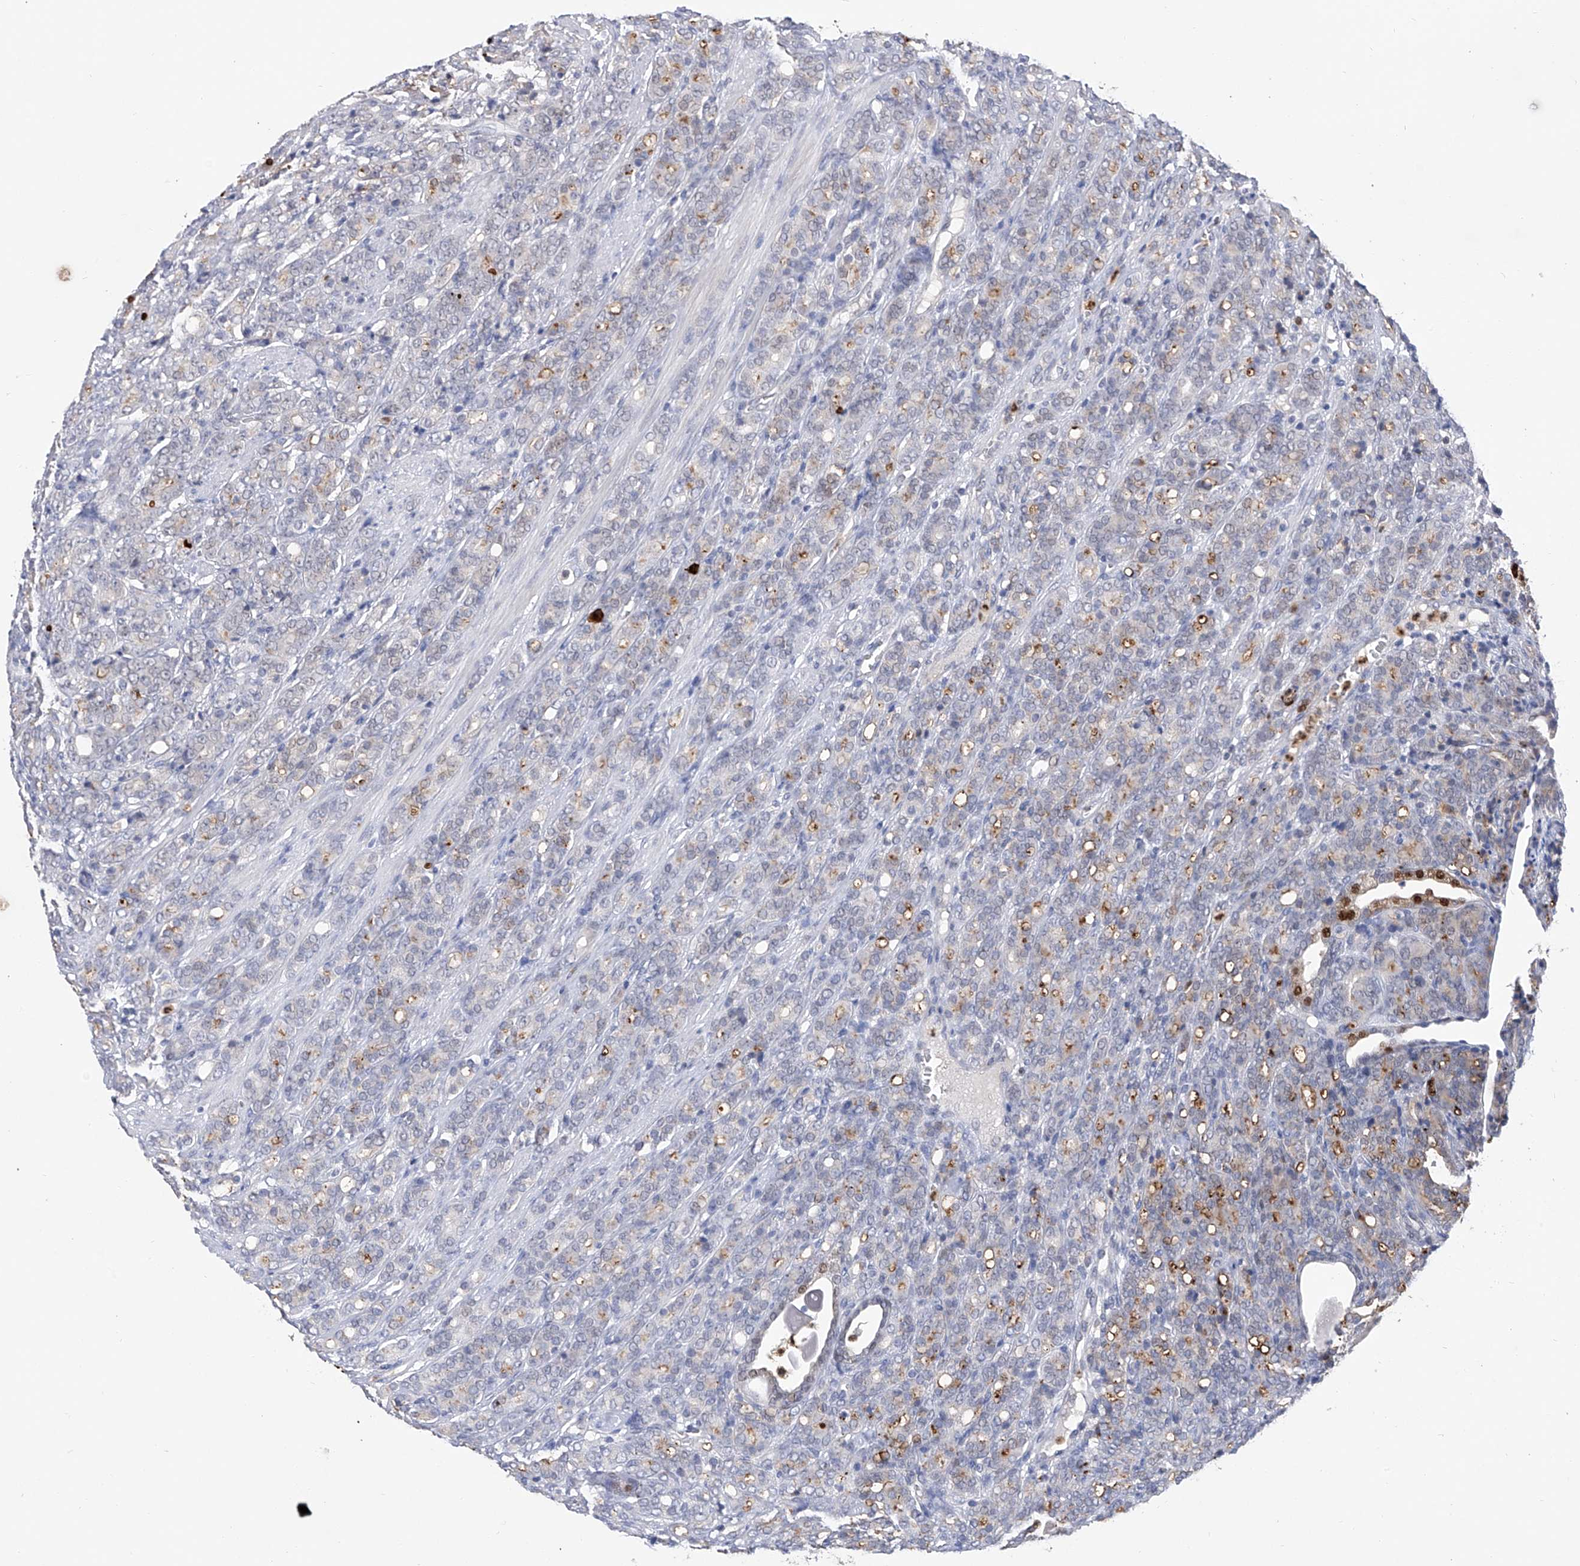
{"staining": {"intensity": "weak", "quantity": "<25%", "location": "cytoplasmic/membranous"}, "tissue": "prostate cancer", "cell_type": "Tumor cells", "image_type": "cancer", "snomed": [{"axis": "morphology", "description": "Adenocarcinoma, High grade"}, {"axis": "topography", "description": "Prostate"}], "caption": "DAB immunohistochemical staining of human adenocarcinoma (high-grade) (prostate) exhibits no significant positivity in tumor cells.", "gene": "PHF20", "patient": {"sex": "male", "age": 62}}